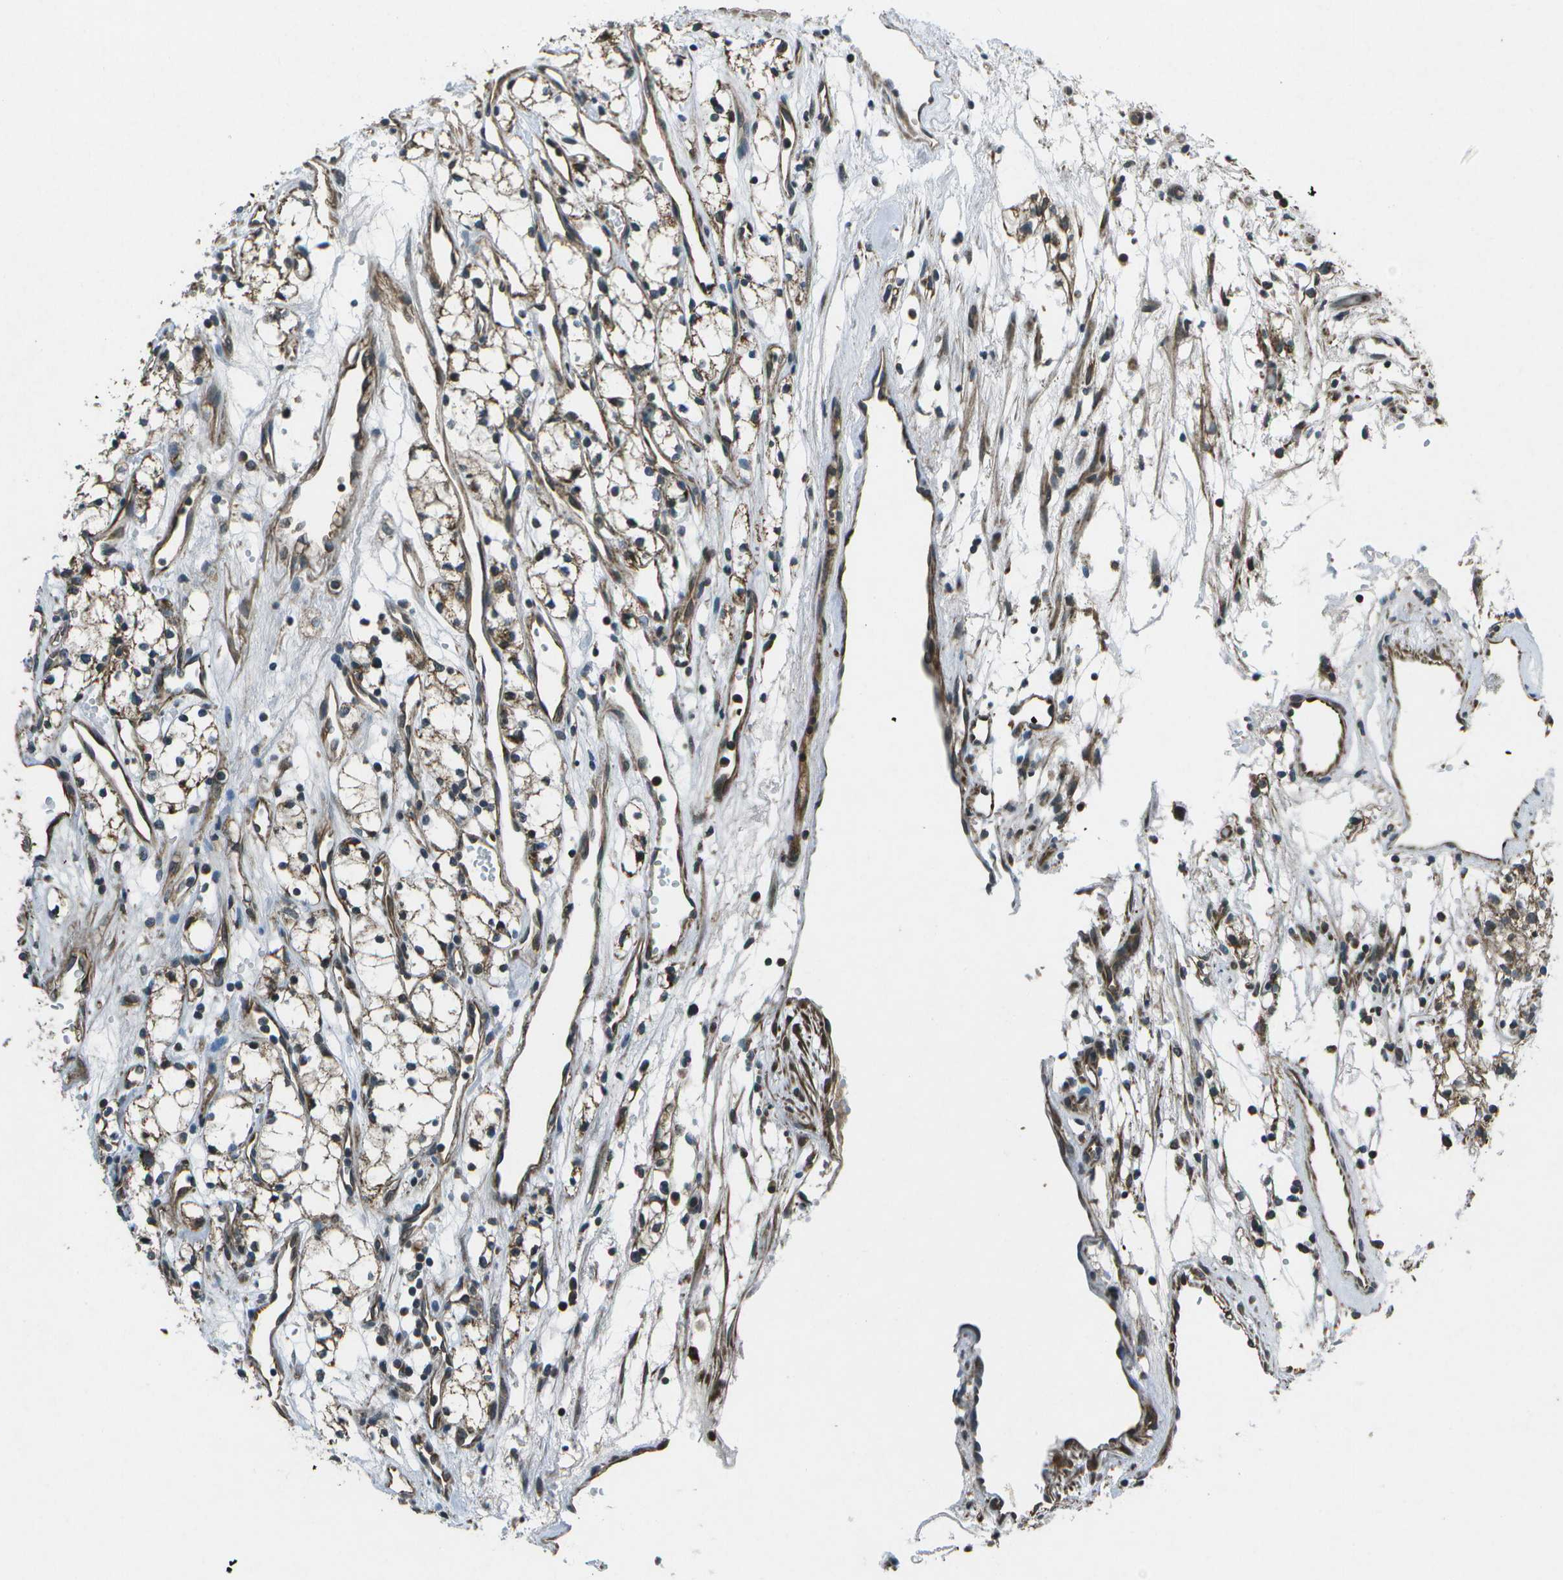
{"staining": {"intensity": "moderate", "quantity": ">75%", "location": "cytoplasmic/membranous"}, "tissue": "renal cancer", "cell_type": "Tumor cells", "image_type": "cancer", "snomed": [{"axis": "morphology", "description": "Adenocarcinoma, NOS"}, {"axis": "topography", "description": "Kidney"}], "caption": "This histopathology image reveals IHC staining of human renal cancer (adenocarcinoma), with medium moderate cytoplasmic/membranous staining in about >75% of tumor cells.", "gene": "EIF2AK1", "patient": {"sex": "male", "age": 59}}